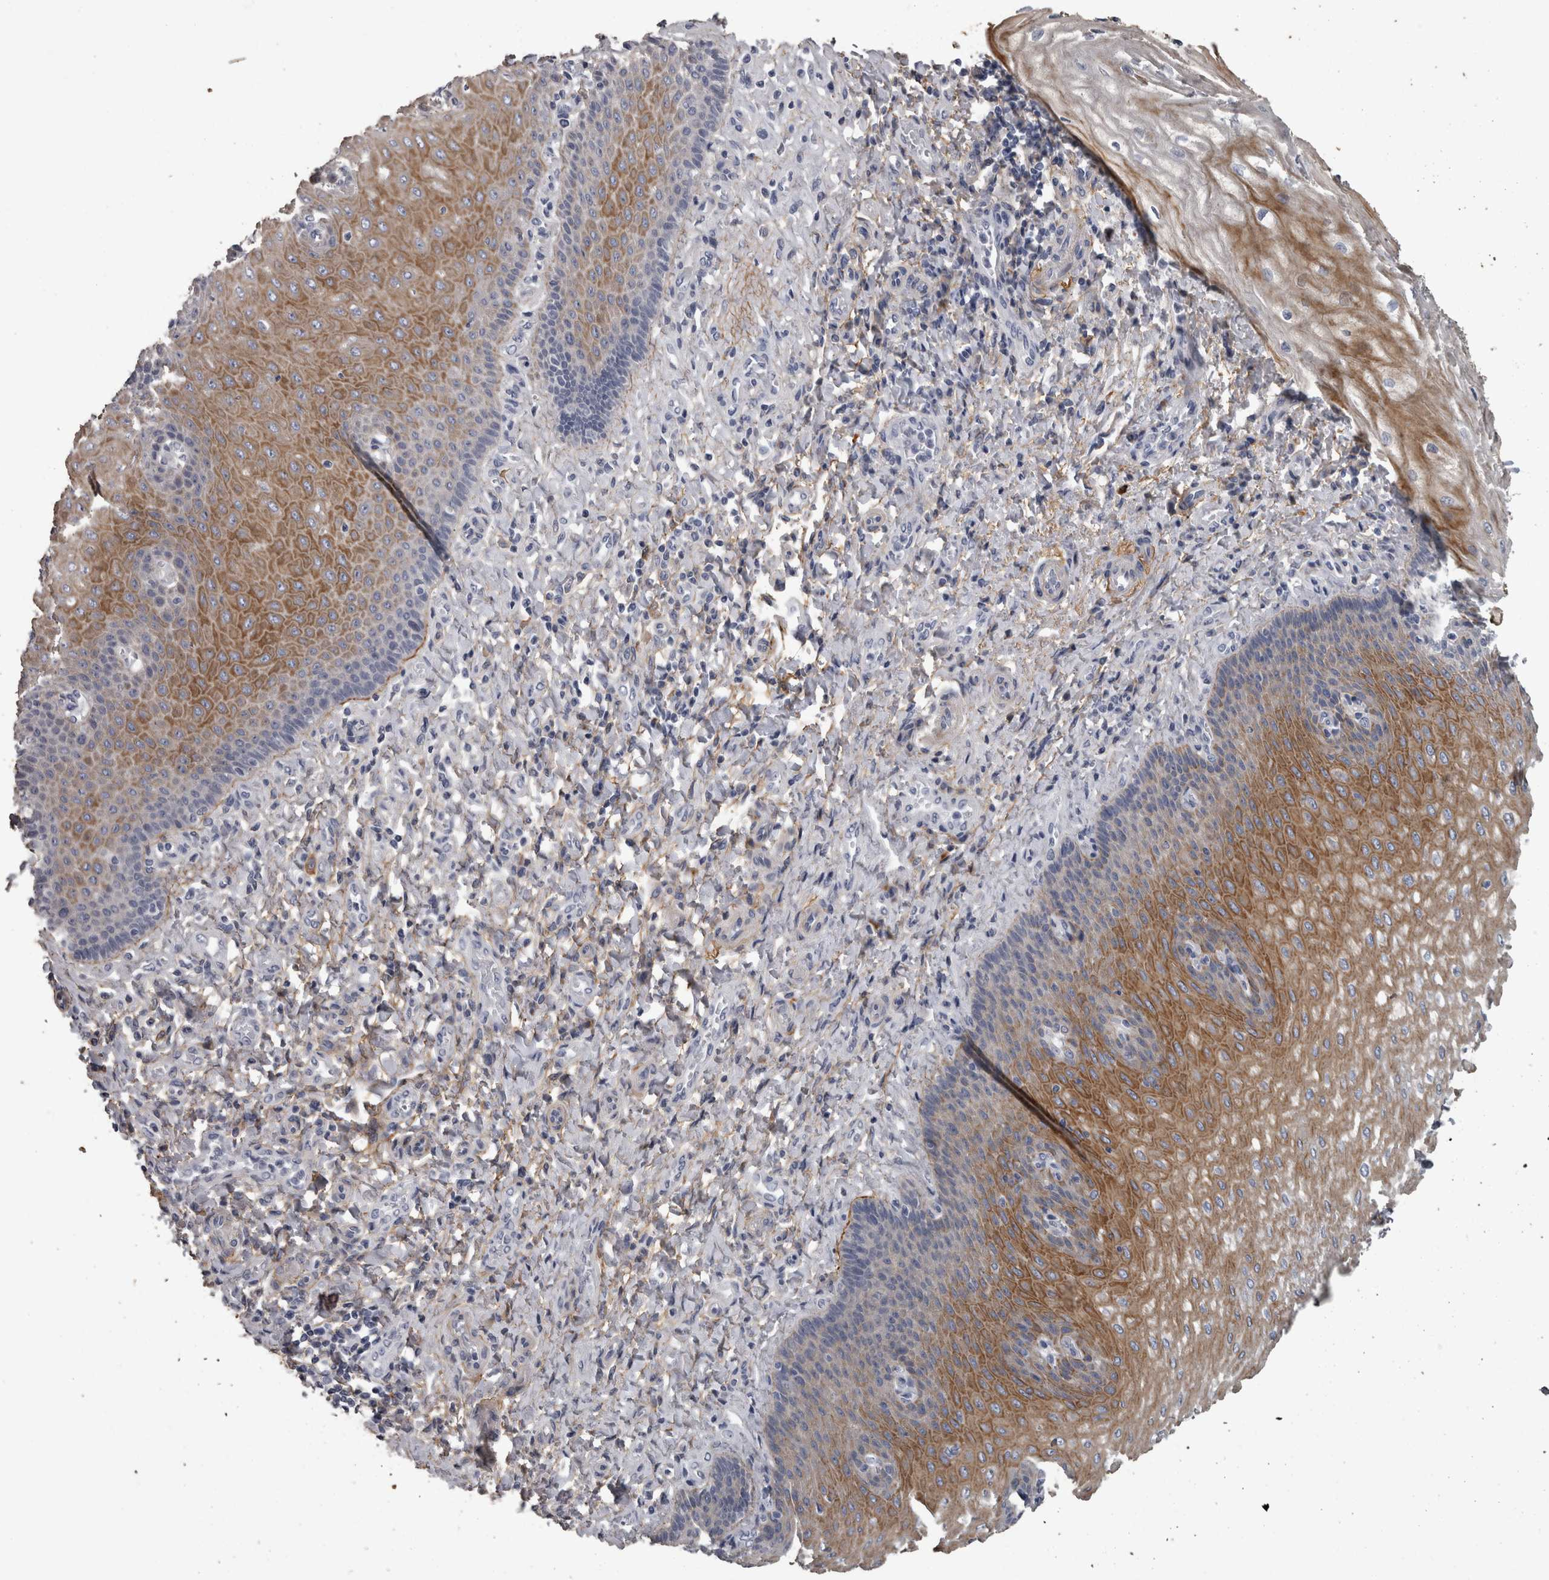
{"staining": {"intensity": "moderate", "quantity": "25%-75%", "location": "cytoplasmic/membranous"}, "tissue": "esophagus", "cell_type": "Squamous epithelial cells", "image_type": "normal", "snomed": [{"axis": "morphology", "description": "Normal tissue, NOS"}, {"axis": "topography", "description": "Esophagus"}], "caption": "Esophagus stained for a protein (brown) demonstrates moderate cytoplasmic/membranous positive expression in approximately 25%-75% of squamous epithelial cells.", "gene": "EFEMP2", "patient": {"sex": "male", "age": 54}}